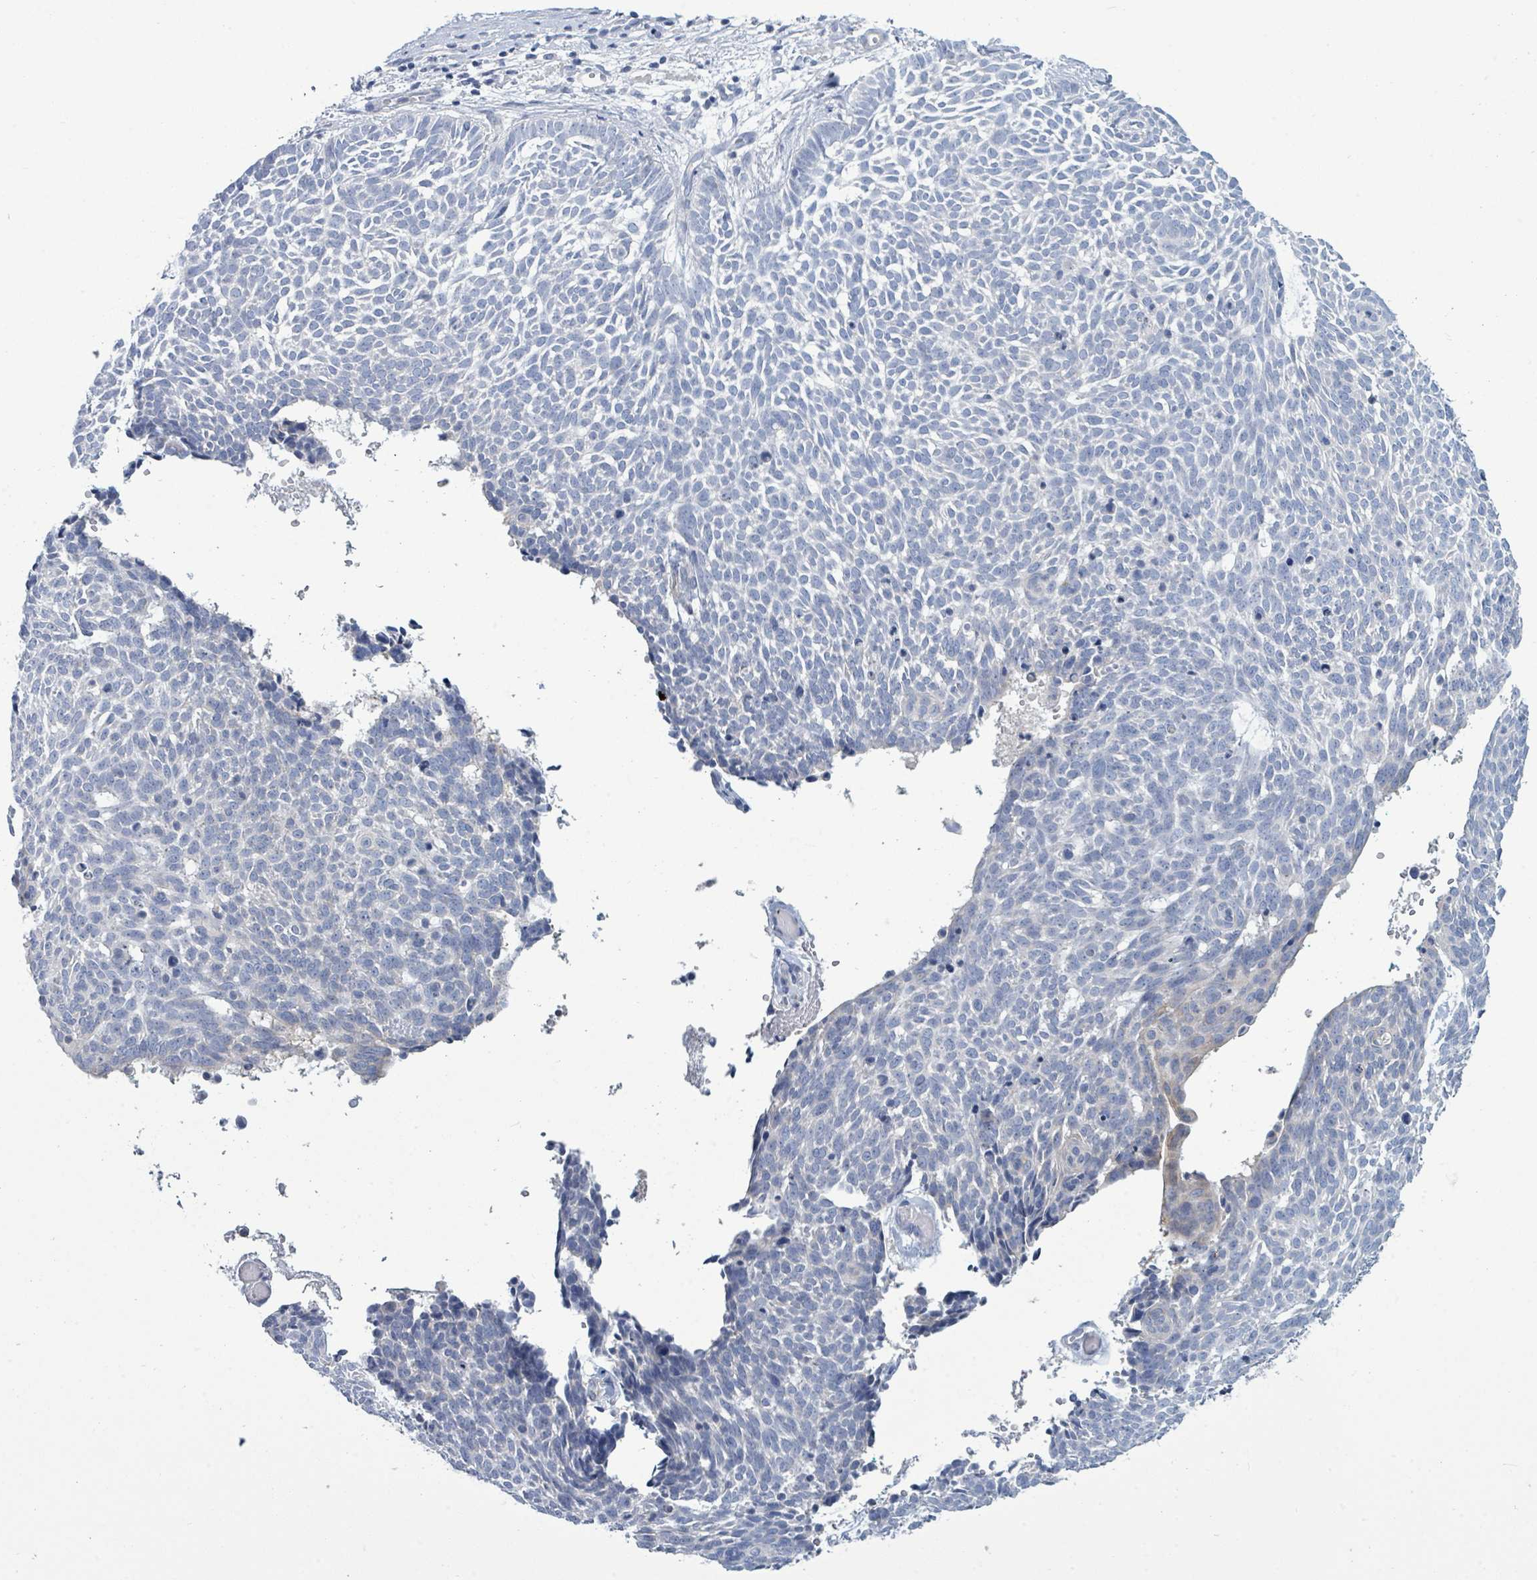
{"staining": {"intensity": "negative", "quantity": "none", "location": "none"}, "tissue": "skin cancer", "cell_type": "Tumor cells", "image_type": "cancer", "snomed": [{"axis": "morphology", "description": "Basal cell carcinoma"}, {"axis": "topography", "description": "Skin"}], "caption": "This is an immunohistochemistry histopathology image of human skin basal cell carcinoma. There is no positivity in tumor cells.", "gene": "SIRPB1", "patient": {"sex": "male", "age": 61}}